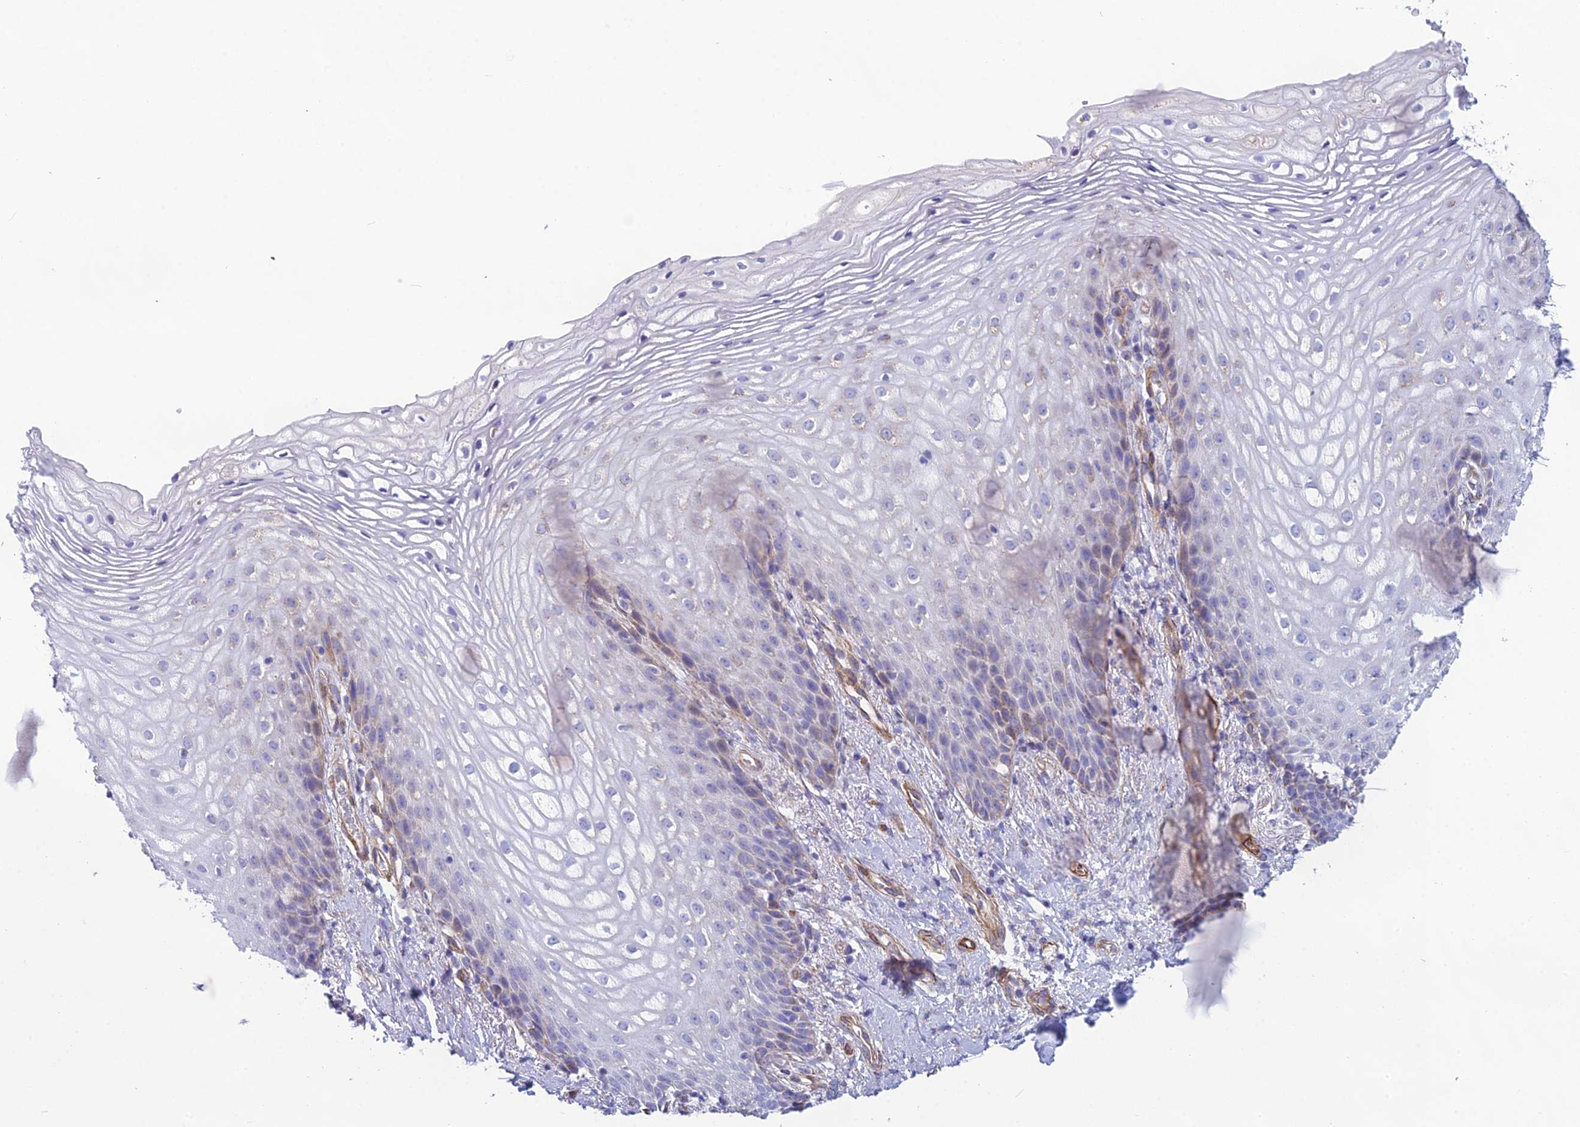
{"staining": {"intensity": "weak", "quantity": "<25%", "location": "cytoplasmic/membranous"}, "tissue": "vagina", "cell_type": "Squamous epithelial cells", "image_type": "normal", "snomed": [{"axis": "morphology", "description": "Normal tissue, NOS"}, {"axis": "topography", "description": "Vagina"}], "caption": "This image is of normal vagina stained with IHC to label a protein in brown with the nuclei are counter-stained blue. There is no expression in squamous epithelial cells. Nuclei are stained in blue.", "gene": "POMGNT1", "patient": {"sex": "female", "age": 60}}